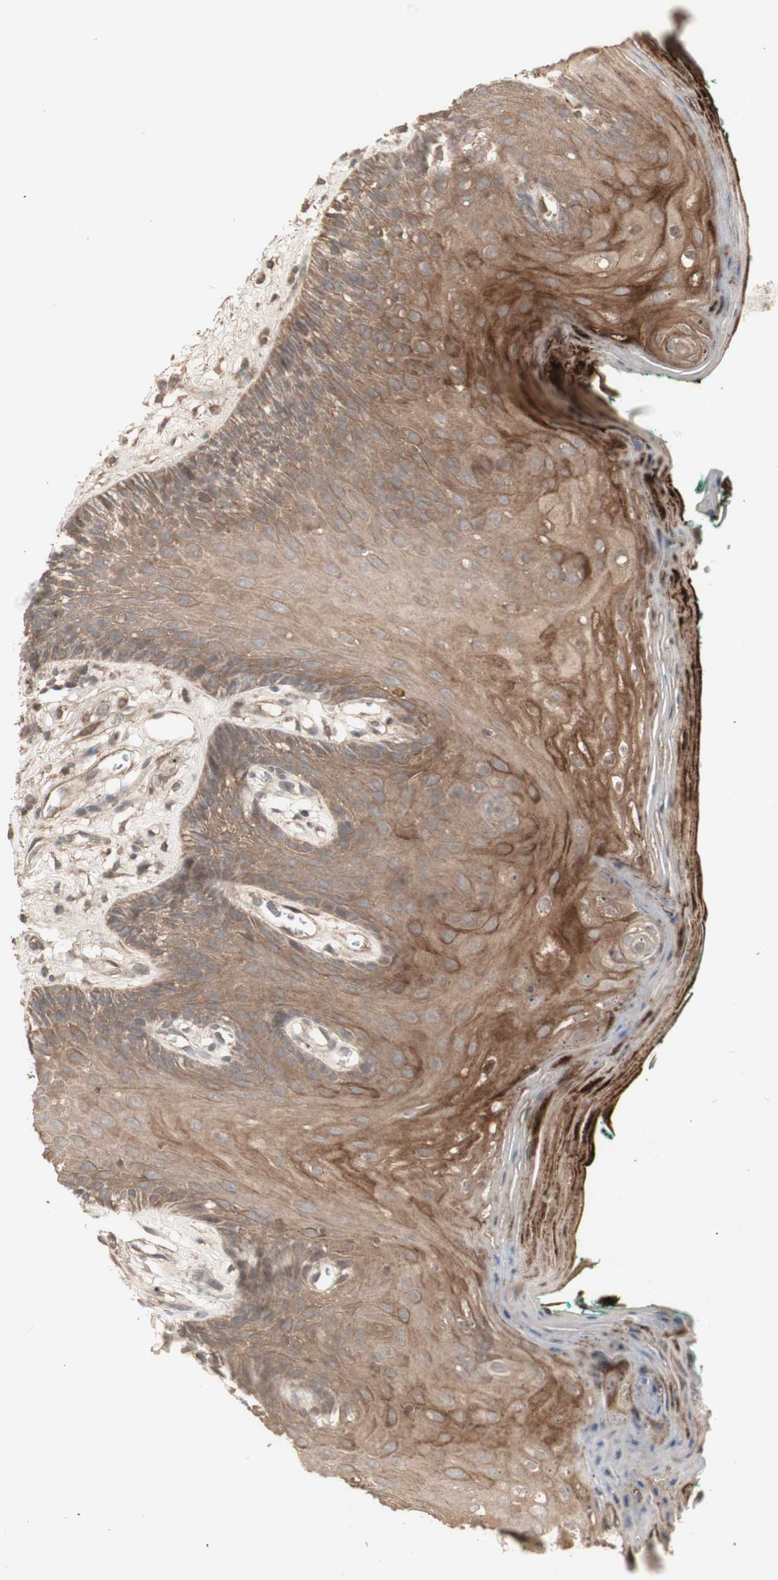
{"staining": {"intensity": "moderate", "quantity": ">75%", "location": "cytoplasmic/membranous"}, "tissue": "oral mucosa", "cell_type": "Squamous epithelial cells", "image_type": "normal", "snomed": [{"axis": "morphology", "description": "Normal tissue, NOS"}, {"axis": "topography", "description": "Skeletal muscle"}, {"axis": "topography", "description": "Oral tissue"}, {"axis": "topography", "description": "Peripheral nerve tissue"}], "caption": "Squamous epithelial cells demonstrate medium levels of moderate cytoplasmic/membranous staining in approximately >75% of cells in unremarkable human oral mucosa.", "gene": "ALOX12", "patient": {"sex": "female", "age": 84}}